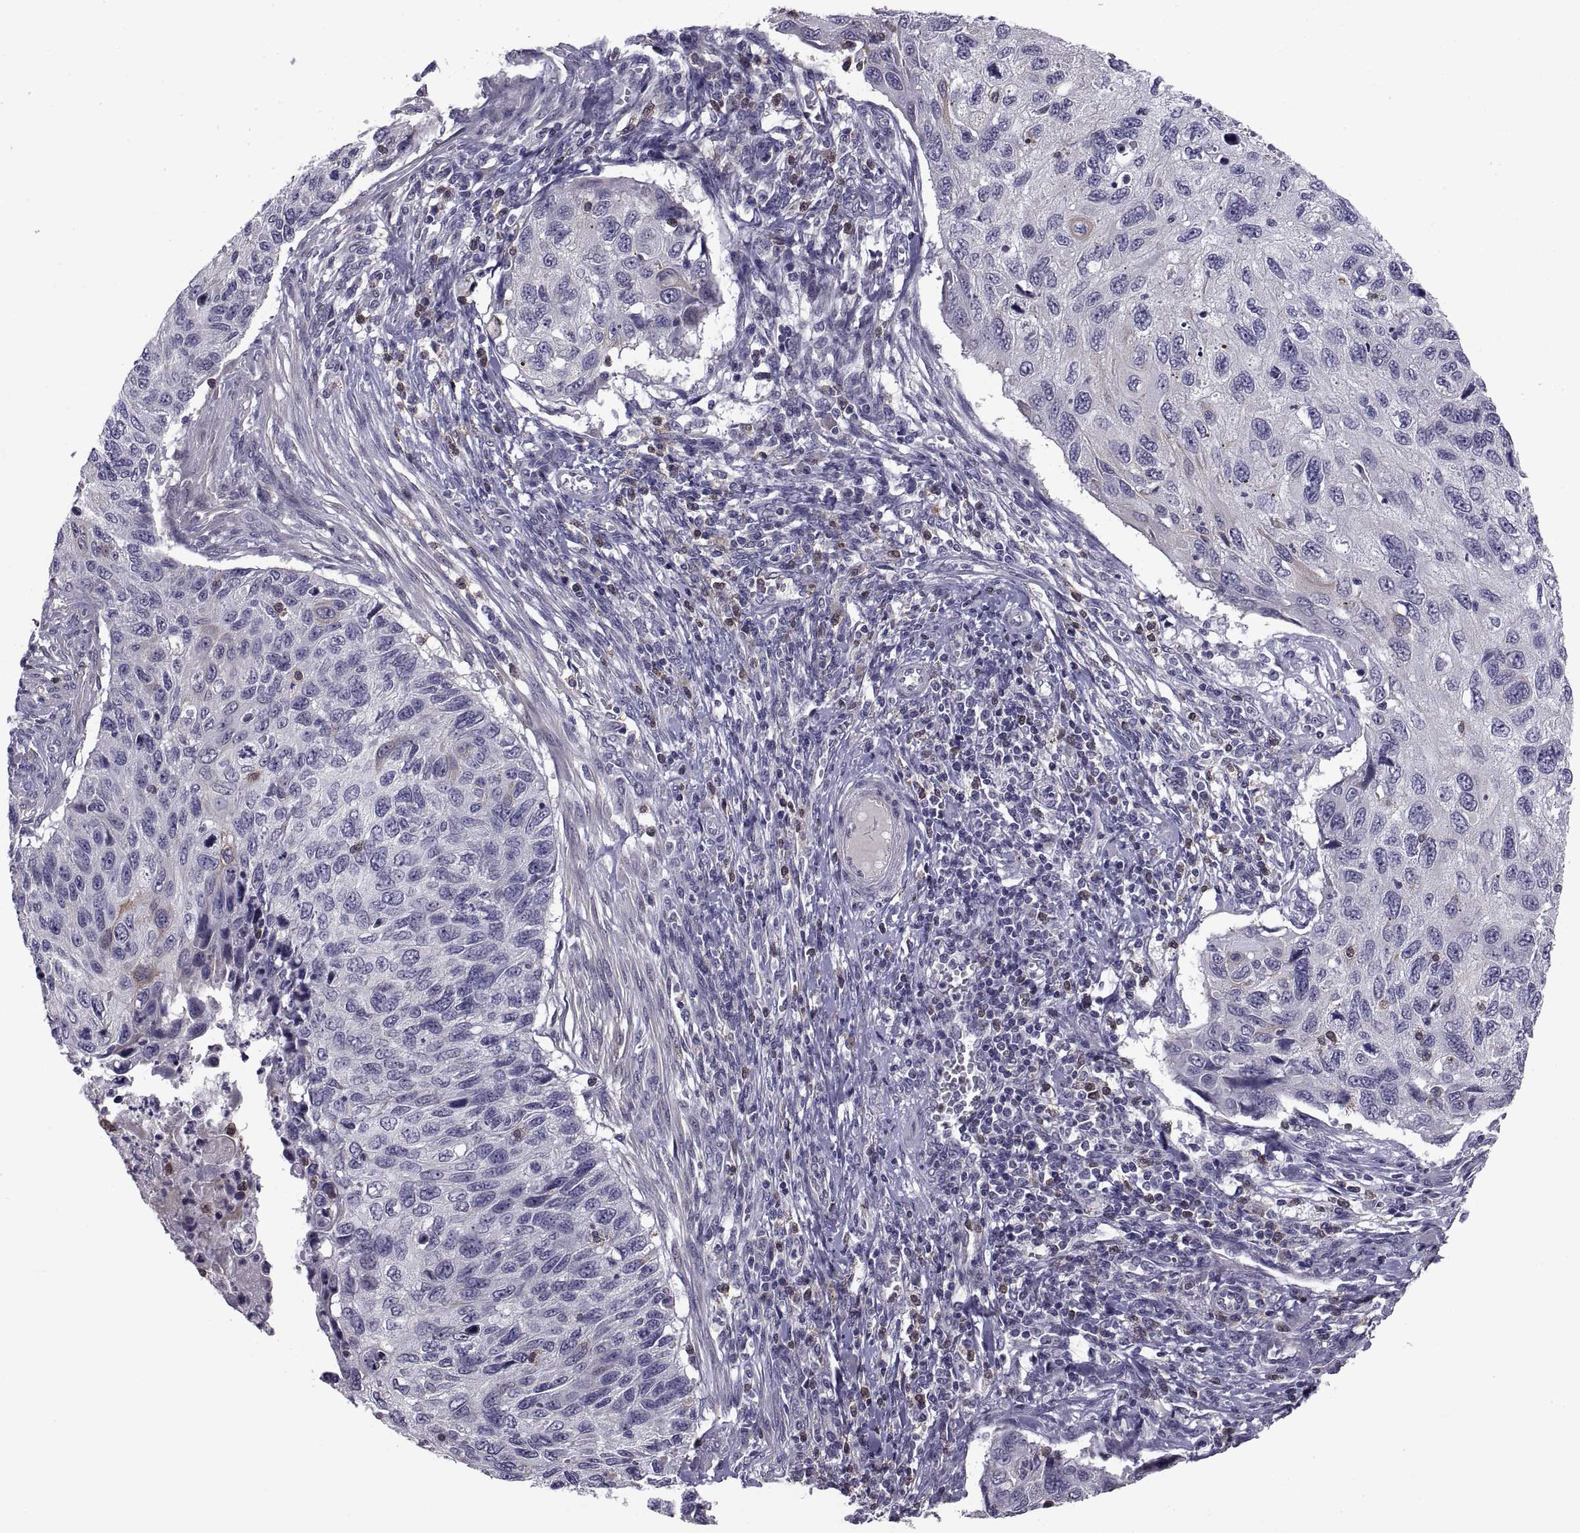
{"staining": {"intensity": "moderate", "quantity": "<25%", "location": "cytoplasmic/membranous"}, "tissue": "cervical cancer", "cell_type": "Tumor cells", "image_type": "cancer", "snomed": [{"axis": "morphology", "description": "Squamous cell carcinoma, NOS"}, {"axis": "topography", "description": "Cervix"}], "caption": "Protein staining exhibits moderate cytoplasmic/membranous positivity in approximately <25% of tumor cells in cervical cancer.", "gene": "NPTX2", "patient": {"sex": "female", "age": 70}}